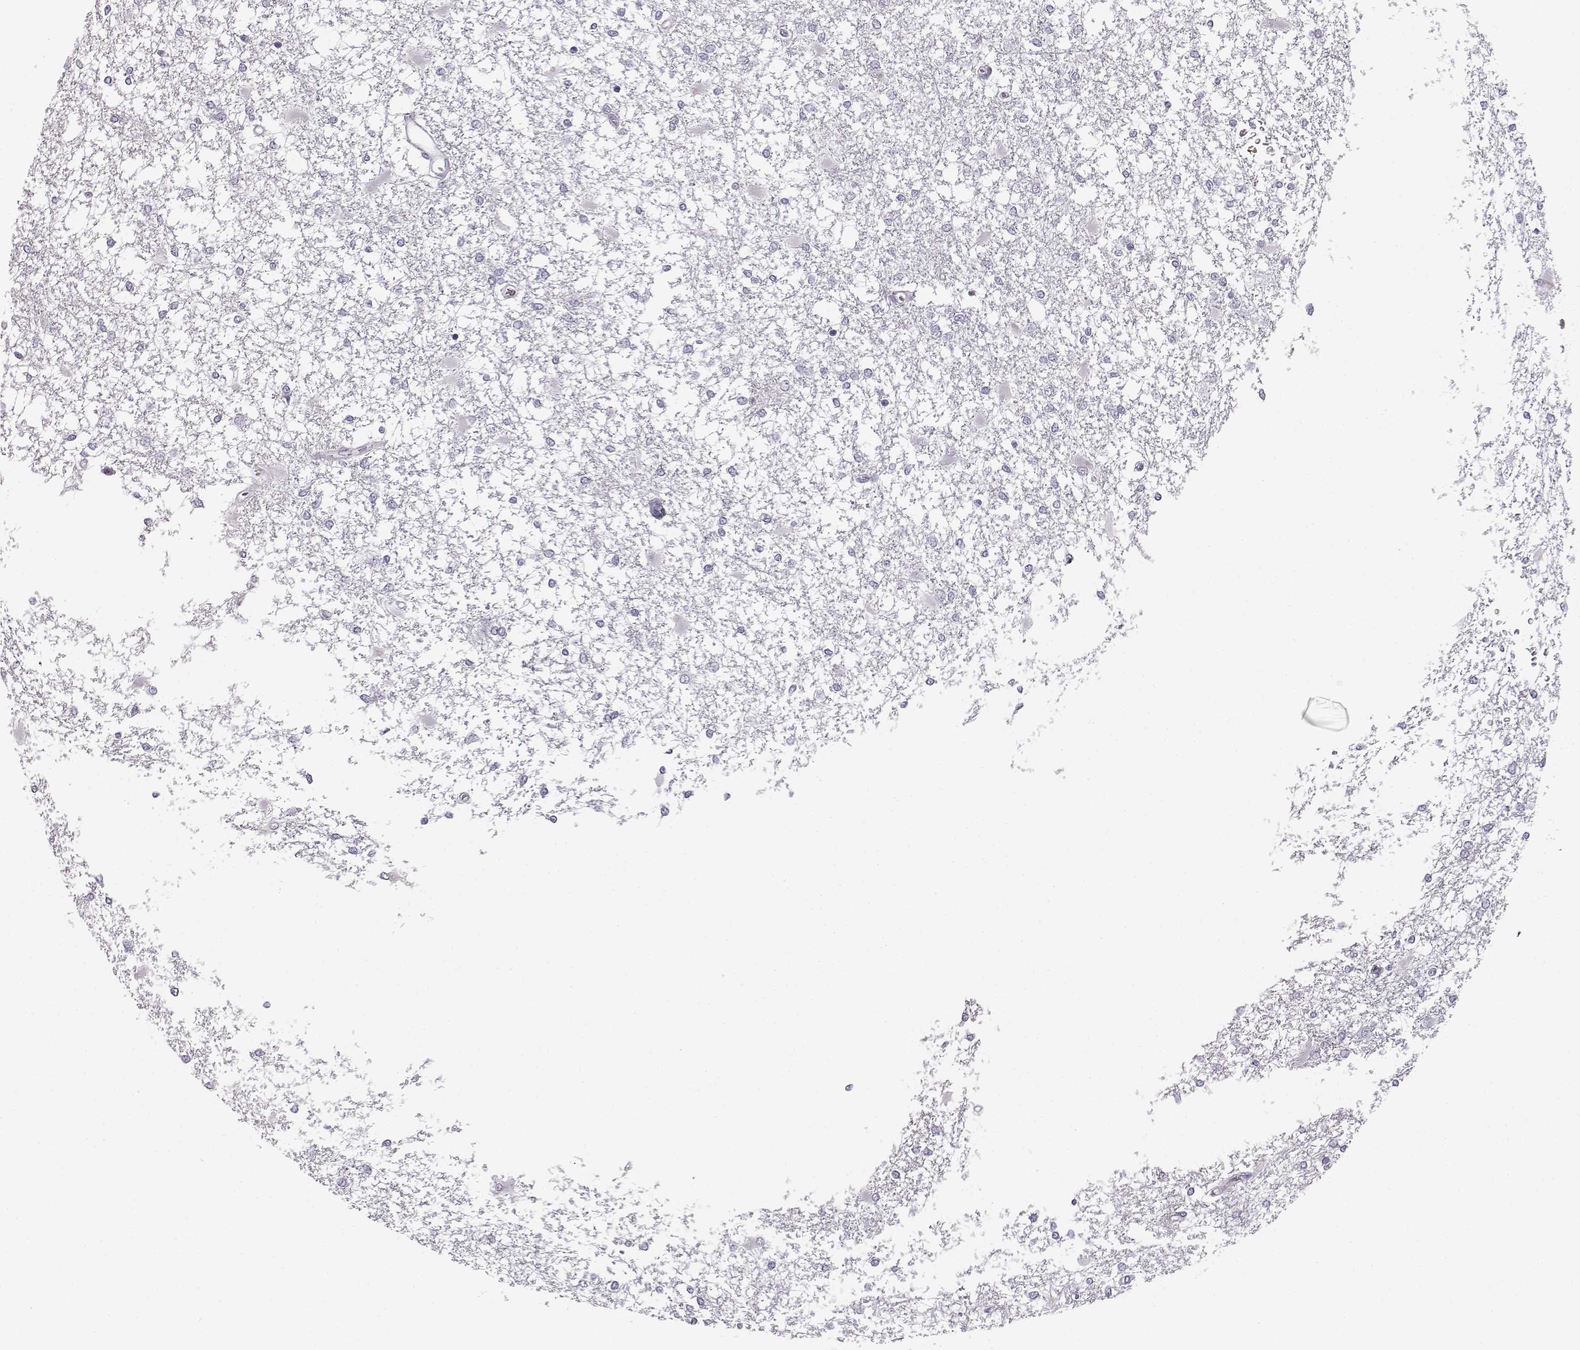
{"staining": {"intensity": "negative", "quantity": "none", "location": "none"}, "tissue": "glioma", "cell_type": "Tumor cells", "image_type": "cancer", "snomed": [{"axis": "morphology", "description": "Glioma, malignant, High grade"}, {"axis": "topography", "description": "Cerebral cortex"}], "caption": "Tumor cells are negative for brown protein staining in high-grade glioma (malignant).", "gene": "BFSP2", "patient": {"sex": "male", "age": 79}}